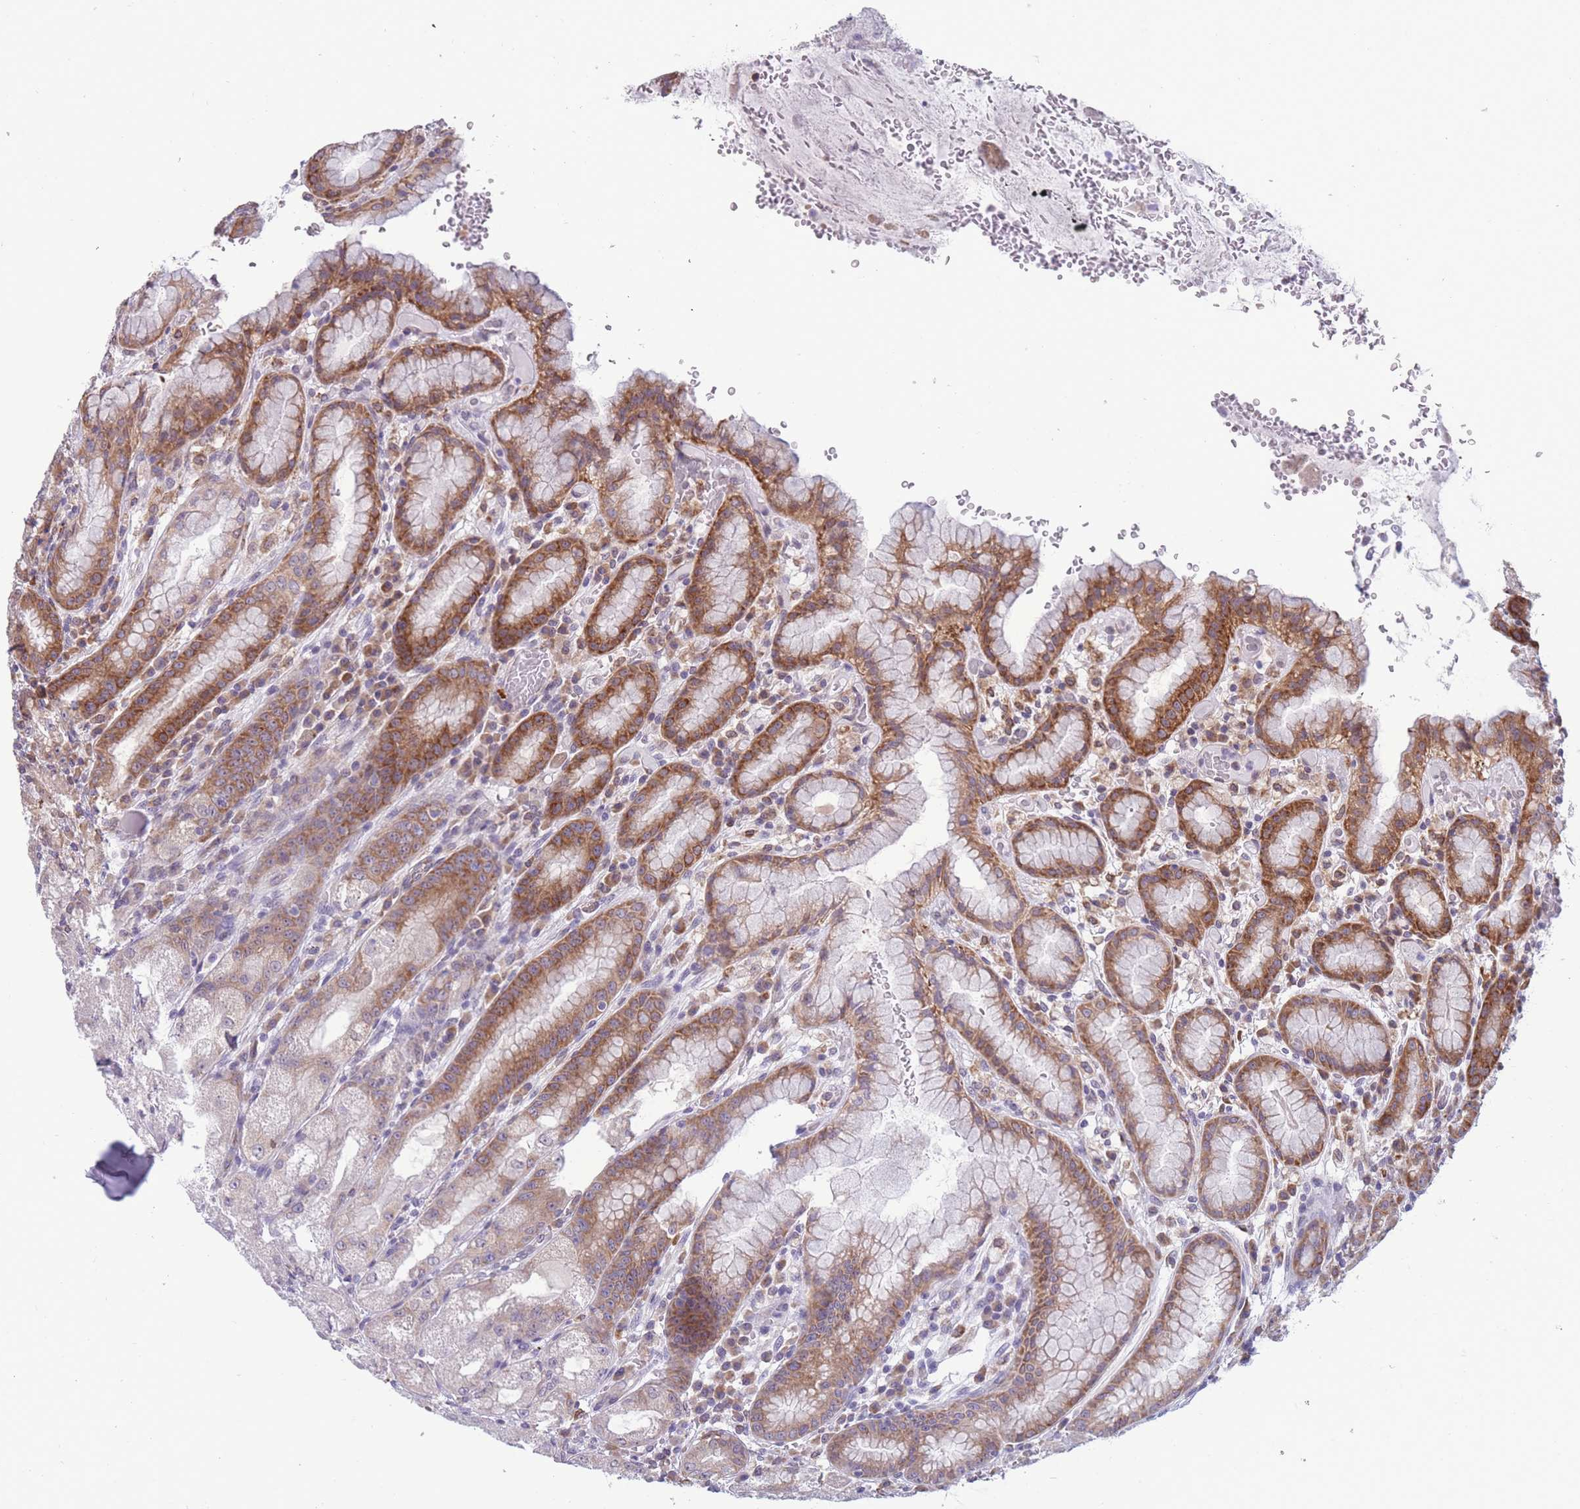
{"staining": {"intensity": "moderate", "quantity": "25%-75%", "location": "cytoplasmic/membranous"}, "tissue": "stomach", "cell_type": "Glandular cells", "image_type": "normal", "snomed": [{"axis": "morphology", "description": "Normal tissue, NOS"}, {"axis": "topography", "description": "Stomach, upper"}], "caption": "Immunohistochemistry histopathology image of unremarkable stomach: human stomach stained using IHC reveals medium levels of moderate protein expression localized specifically in the cytoplasmic/membranous of glandular cells, appearing as a cytoplasmic/membranous brown color.", "gene": "TMEM121", "patient": {"sex": "male", "age": 52}}